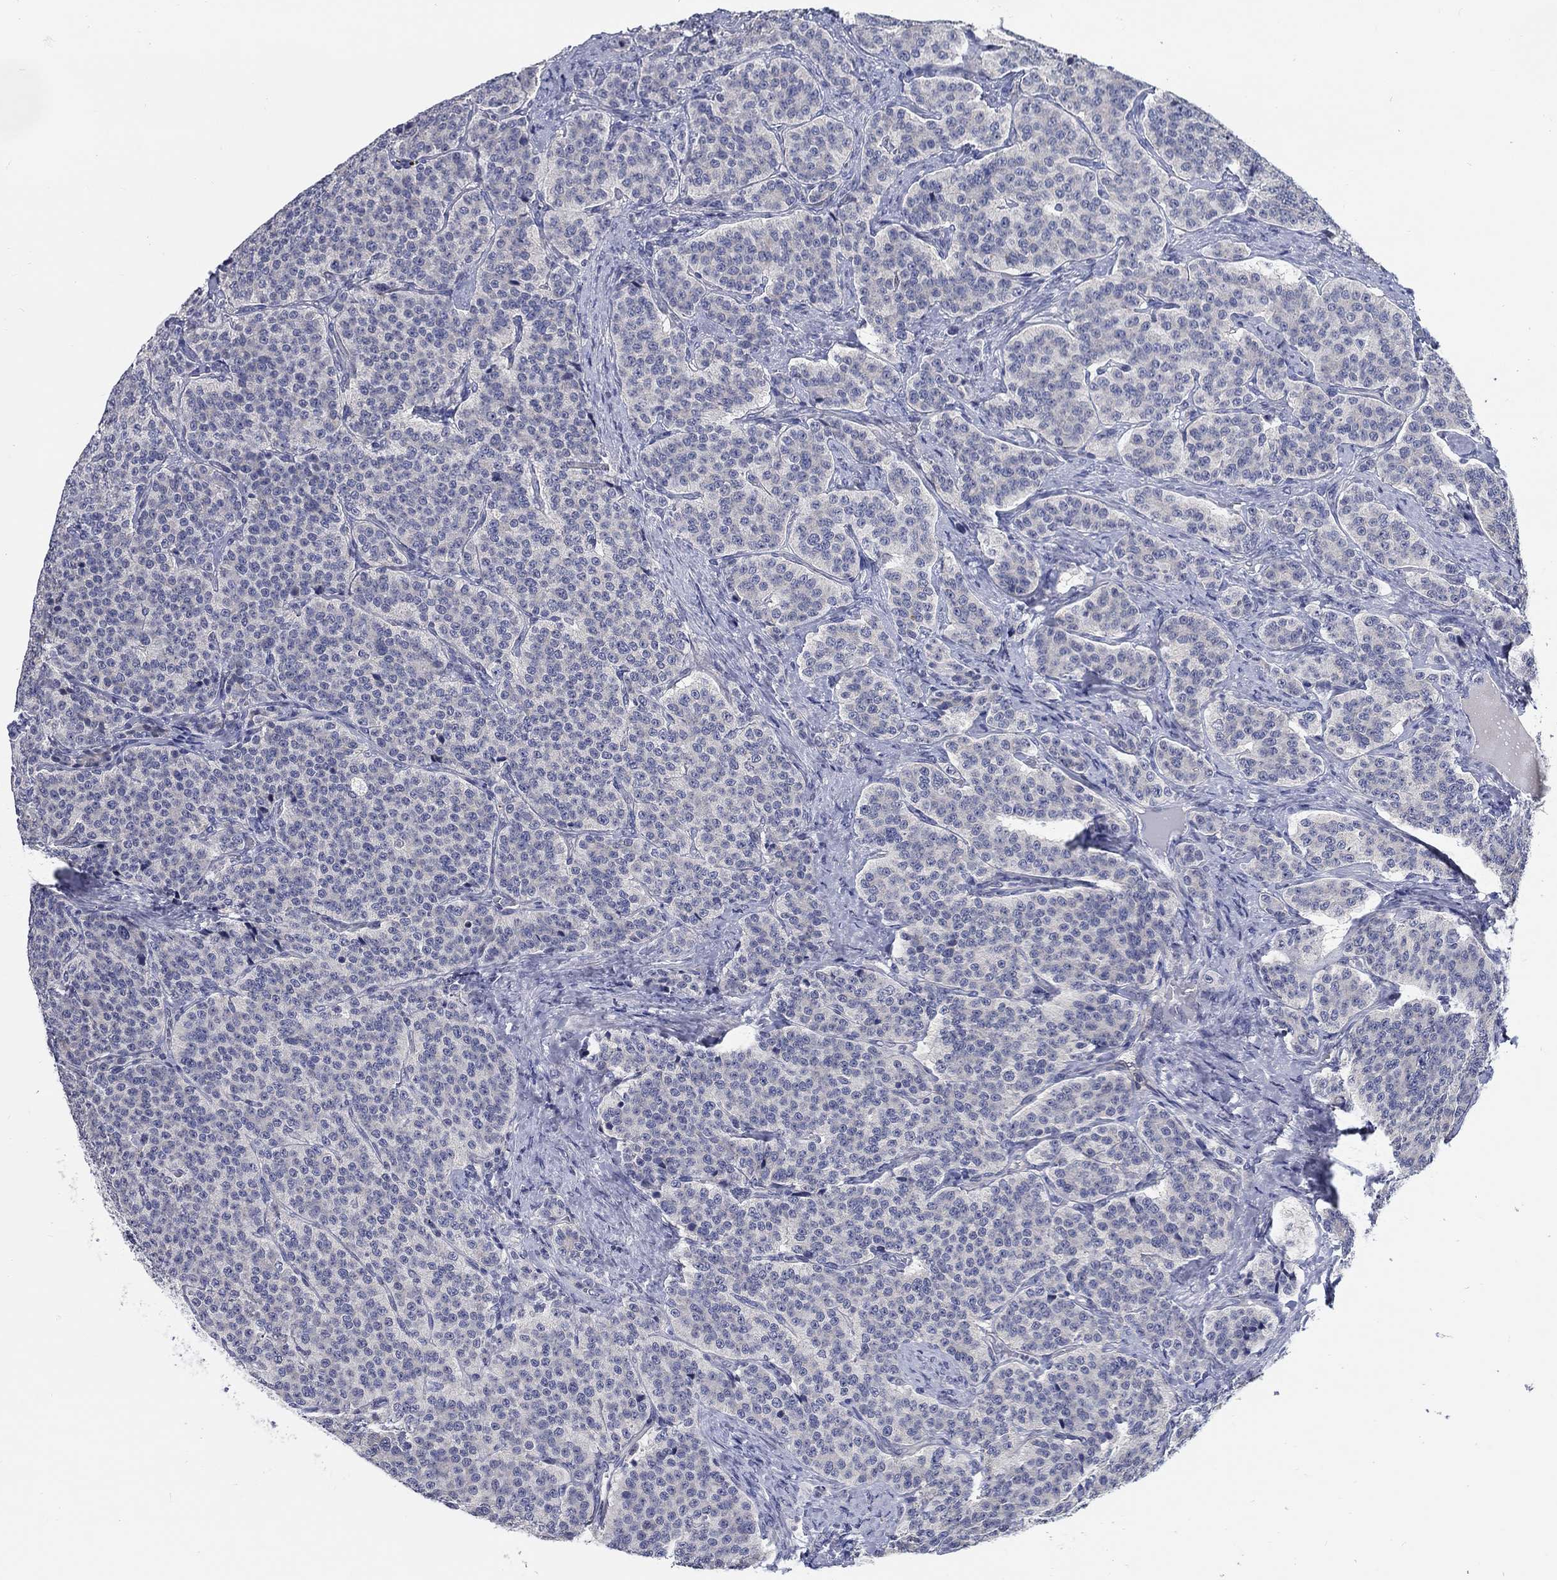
{"staining": {"intensity": "negative", "quantity": "none", "location": "none"}, "tissue": "carcinoid", "cell_type": "Tumor cells", "image_type": "cancer", "snomed": [{"axis": "morphology", "description": "Carcinoid, malignant, NOS"}, {"axis": "topography", "description": "Small intestine"}], "caption": "Malignant carcinoid was stained to show a protein in brown. There is no significant positivity in tumor cells.", "gene": "SMIM18", "patient": {"sex": "female", "age": 58}}